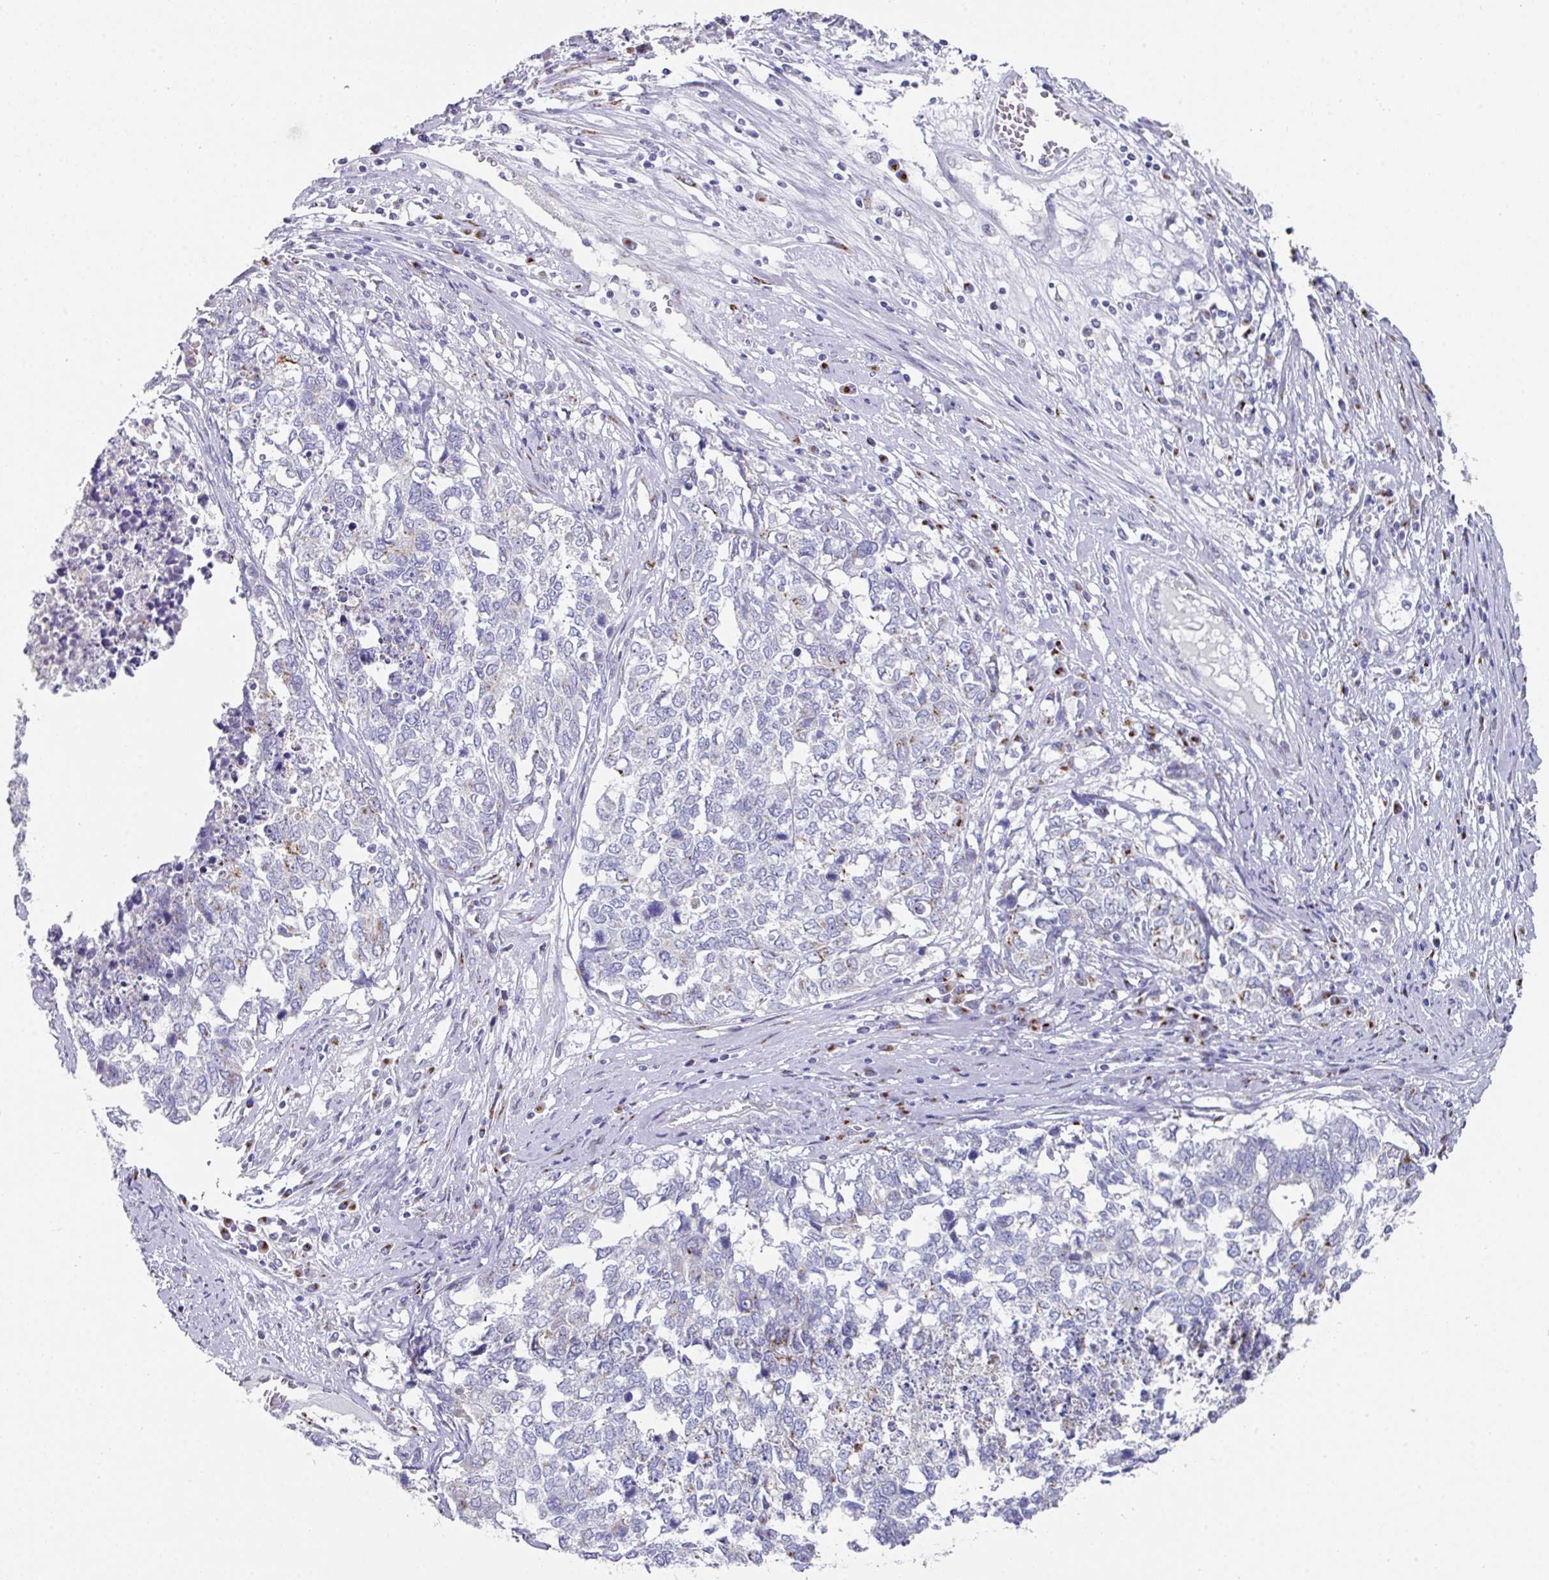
{"staining": {"intensity": "negative", "quantity": "none", "location": "none"}, "tissue": "cervical cancer", "cell_type": "Tumor cells", "image_type": "cancer", "snomed": [{"axis": "morphology", "description": "Squamous cell carcinoma, NOS"}, {"axis": "topography", "description": "Cervix"}], "caption": "The micrograph exhibits no significant expression in tumor cells of cervical cancer.", "gene": "VKORC1L1", "patient": {"sex": "female", "age": 63}}